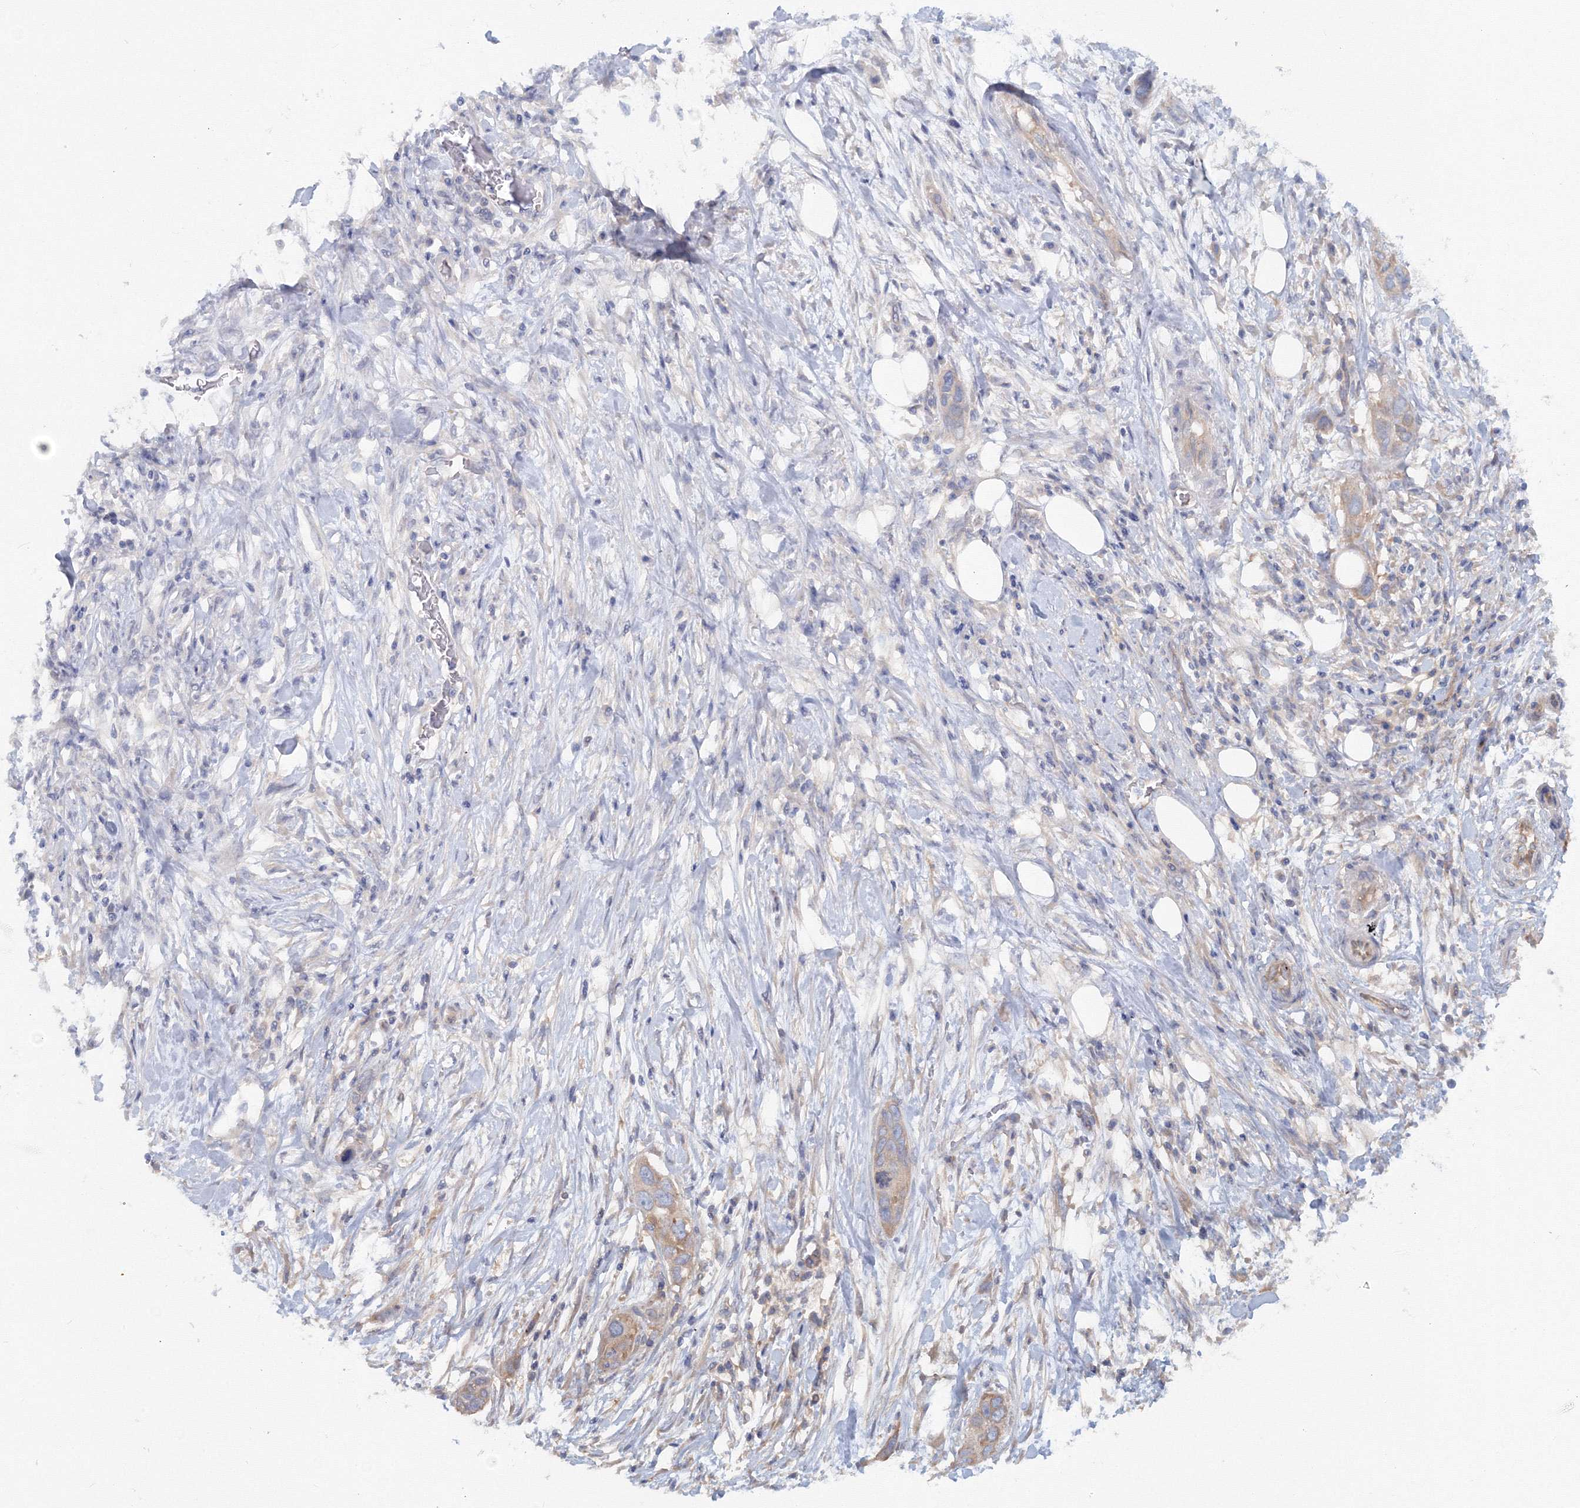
{"staining": {"intensity": "weak", "quantity": "25%-75%", "location": "cytoplasmic/membranous"}, "tissue": "pancreatic cancer", "cell_type": "Tumor cells", "image_type": "cancer", "snomed": [{"axis": "morphology", "description": "Adenocarcinoma, NOS"}, {"axis": "topography", "description": "Pancreas"}], "caption": "Immunohistochemical staining of human pancreatic cancer (adenocarcinoma) shows low levels of weak cytoplasmic/membranous positivity in approximately 25%-75% of tumor cells. The protein is stained brown, and the nuclei are stained in blue (DAB (3,3'-diaminobenzidine) IHC with brightfield microscopy, high magnification).", "gene": "EXOC1", "patient": {"sex": "female", "age": 60}}